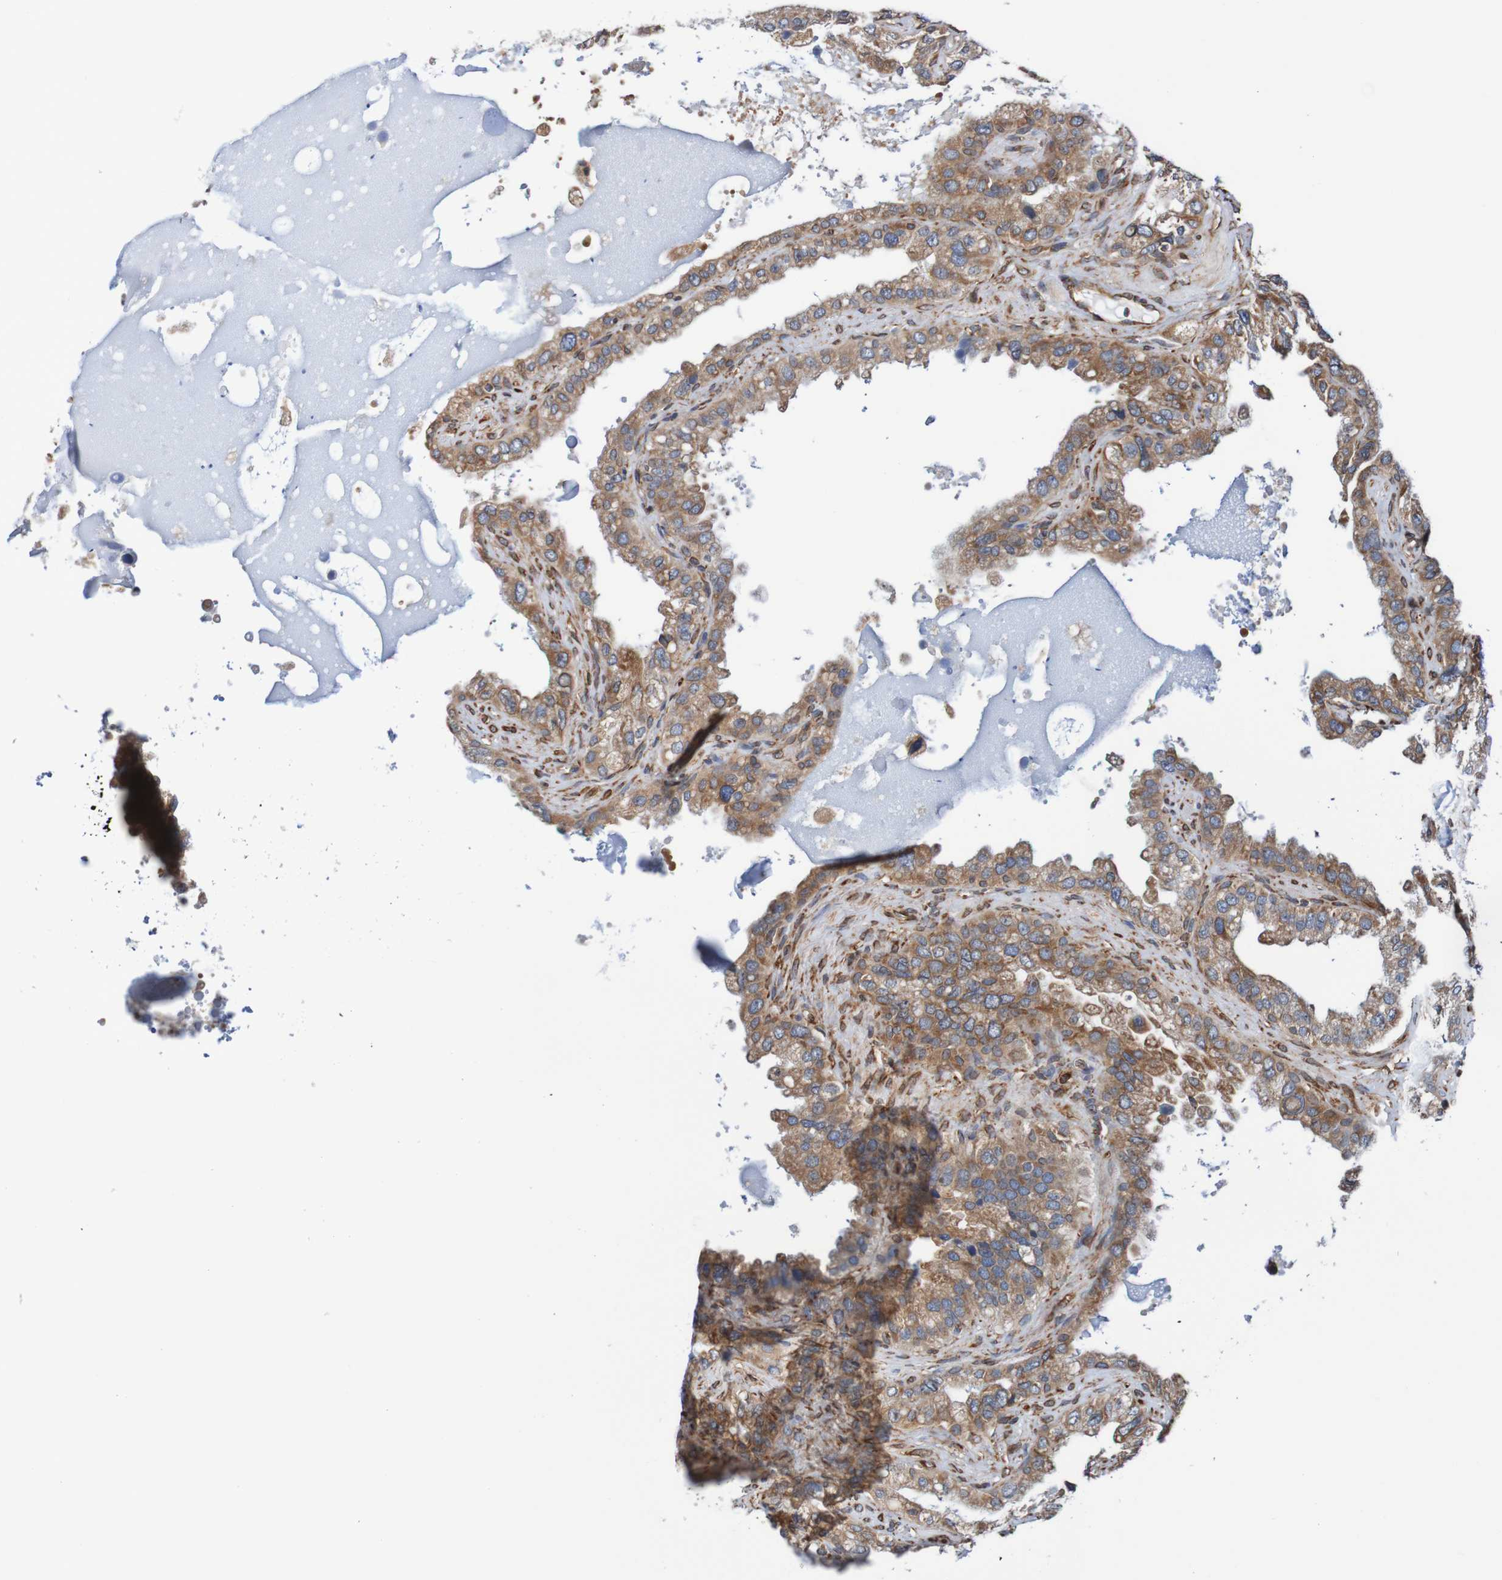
{"staining": {"intensity": "moderate", "quantity": ">75%", "location": "cytoplasmic/membranous"}, "tissue": "seminal vesicle", "cell_type": "Glandular cells", "image_type": "normal", "snomed": [{"axis": "morphology", "description": "Normal tissue, NOS"}, {"axis": "topography", "description": "Seminal veicle"}], "caption": "A micrograph of human seminal vesicle stained for a protein displays moderate cytoplasmic/membranous brown staining in glandular cells.", "gene": "TMEM109", "patient": {"sex": "male", "age": 68}}